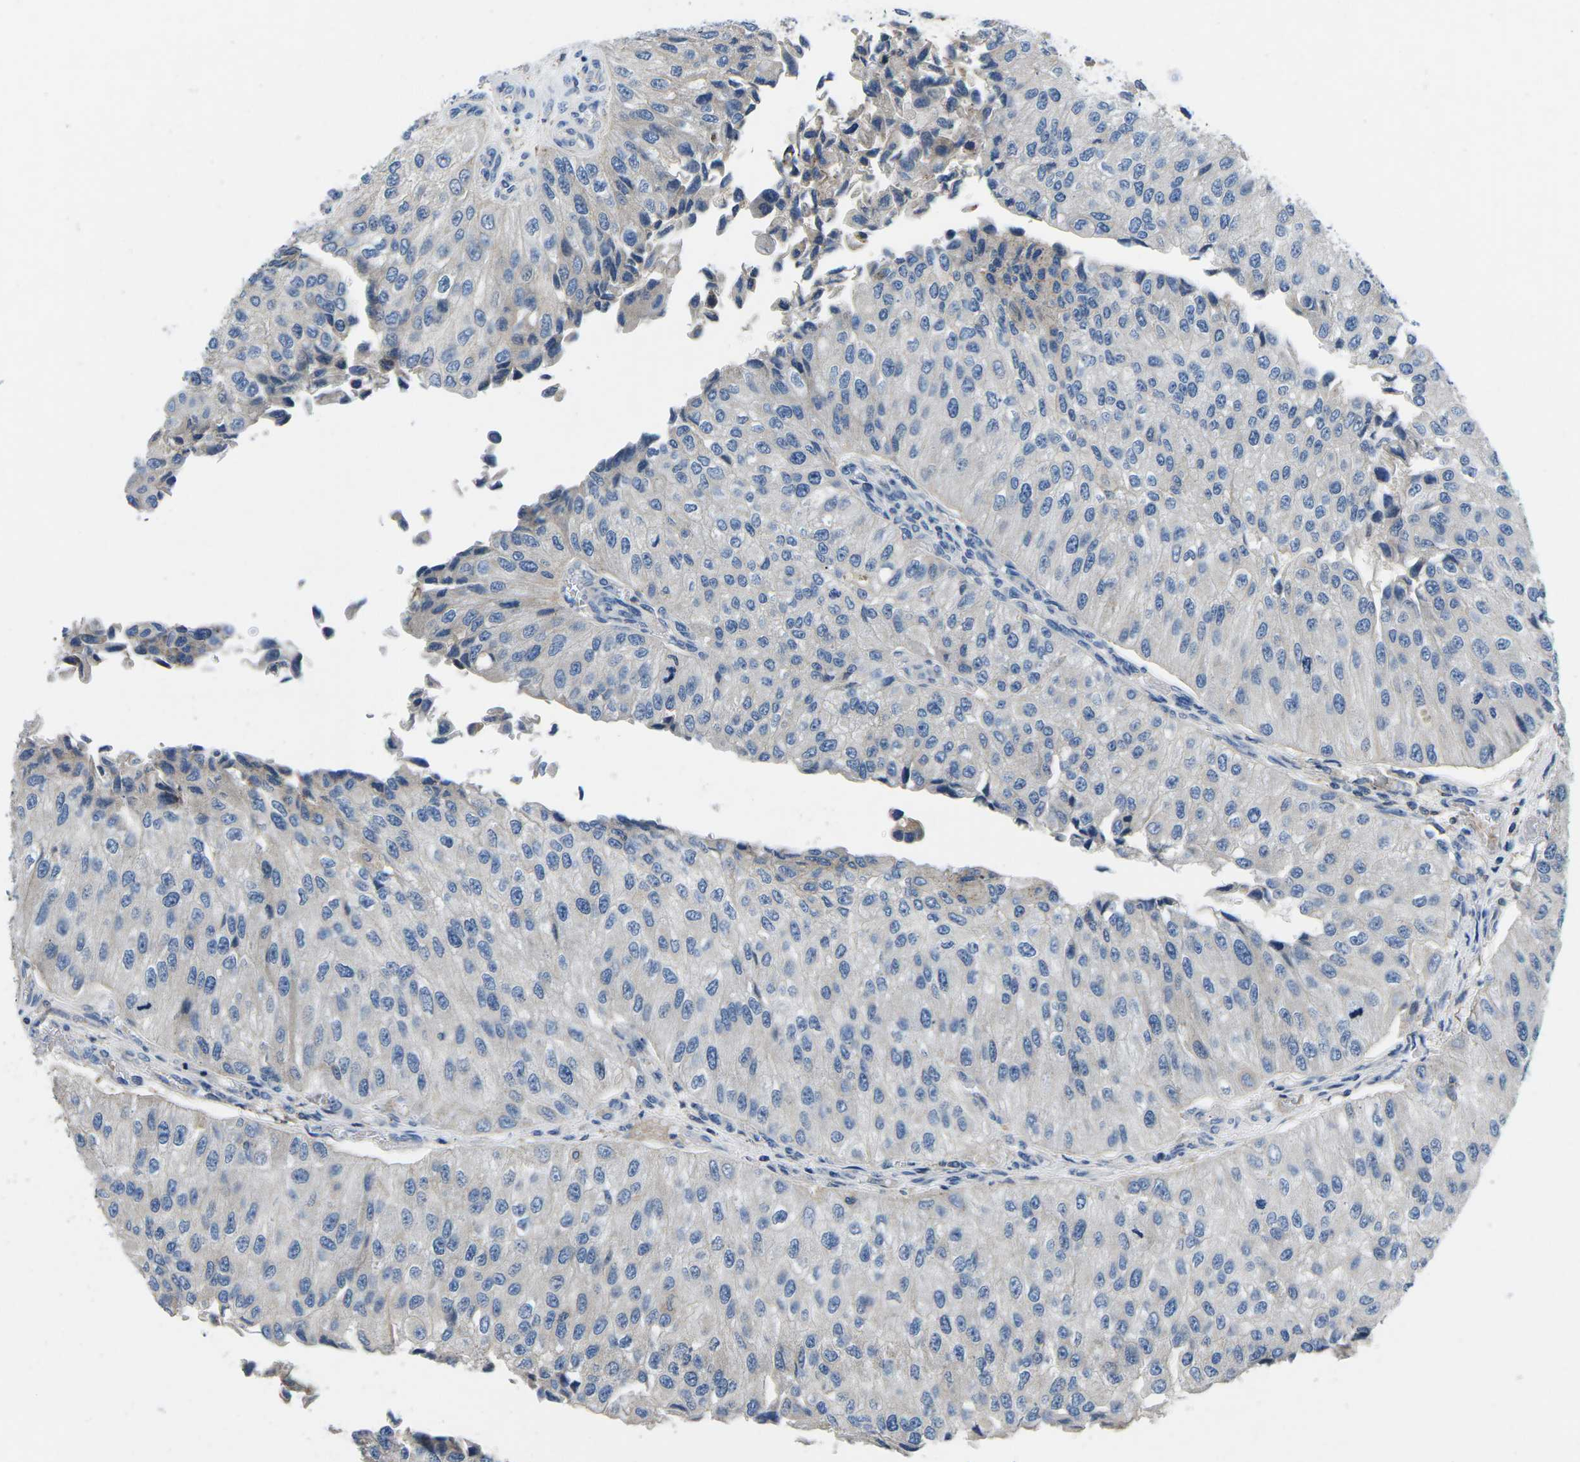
{"staining": {"intensity": "negative", "quantity": "none", "location": "none"}, "tissue": "urothelial cancer", "cell_type": "Tumor cells", "image_type": "cancer", "snomed": [{"axis": "morphology", "description": "Urothelial carcinoma, High grade"}, {"axis": "topography", "description": "Kidney"}, {"axis": "topography", "description": "Urinary bladder"}], "caption": "Immunohistochemistry of human urothelial carcinoma (high-grade) exhibits no positivity in tumor cells. The staining is performed using DAB brown chromogen with nuclei counter-stained in using hematoxylin.", "gene": "PDCD6IP", "patient": {"sex": "male", "age": 77}}